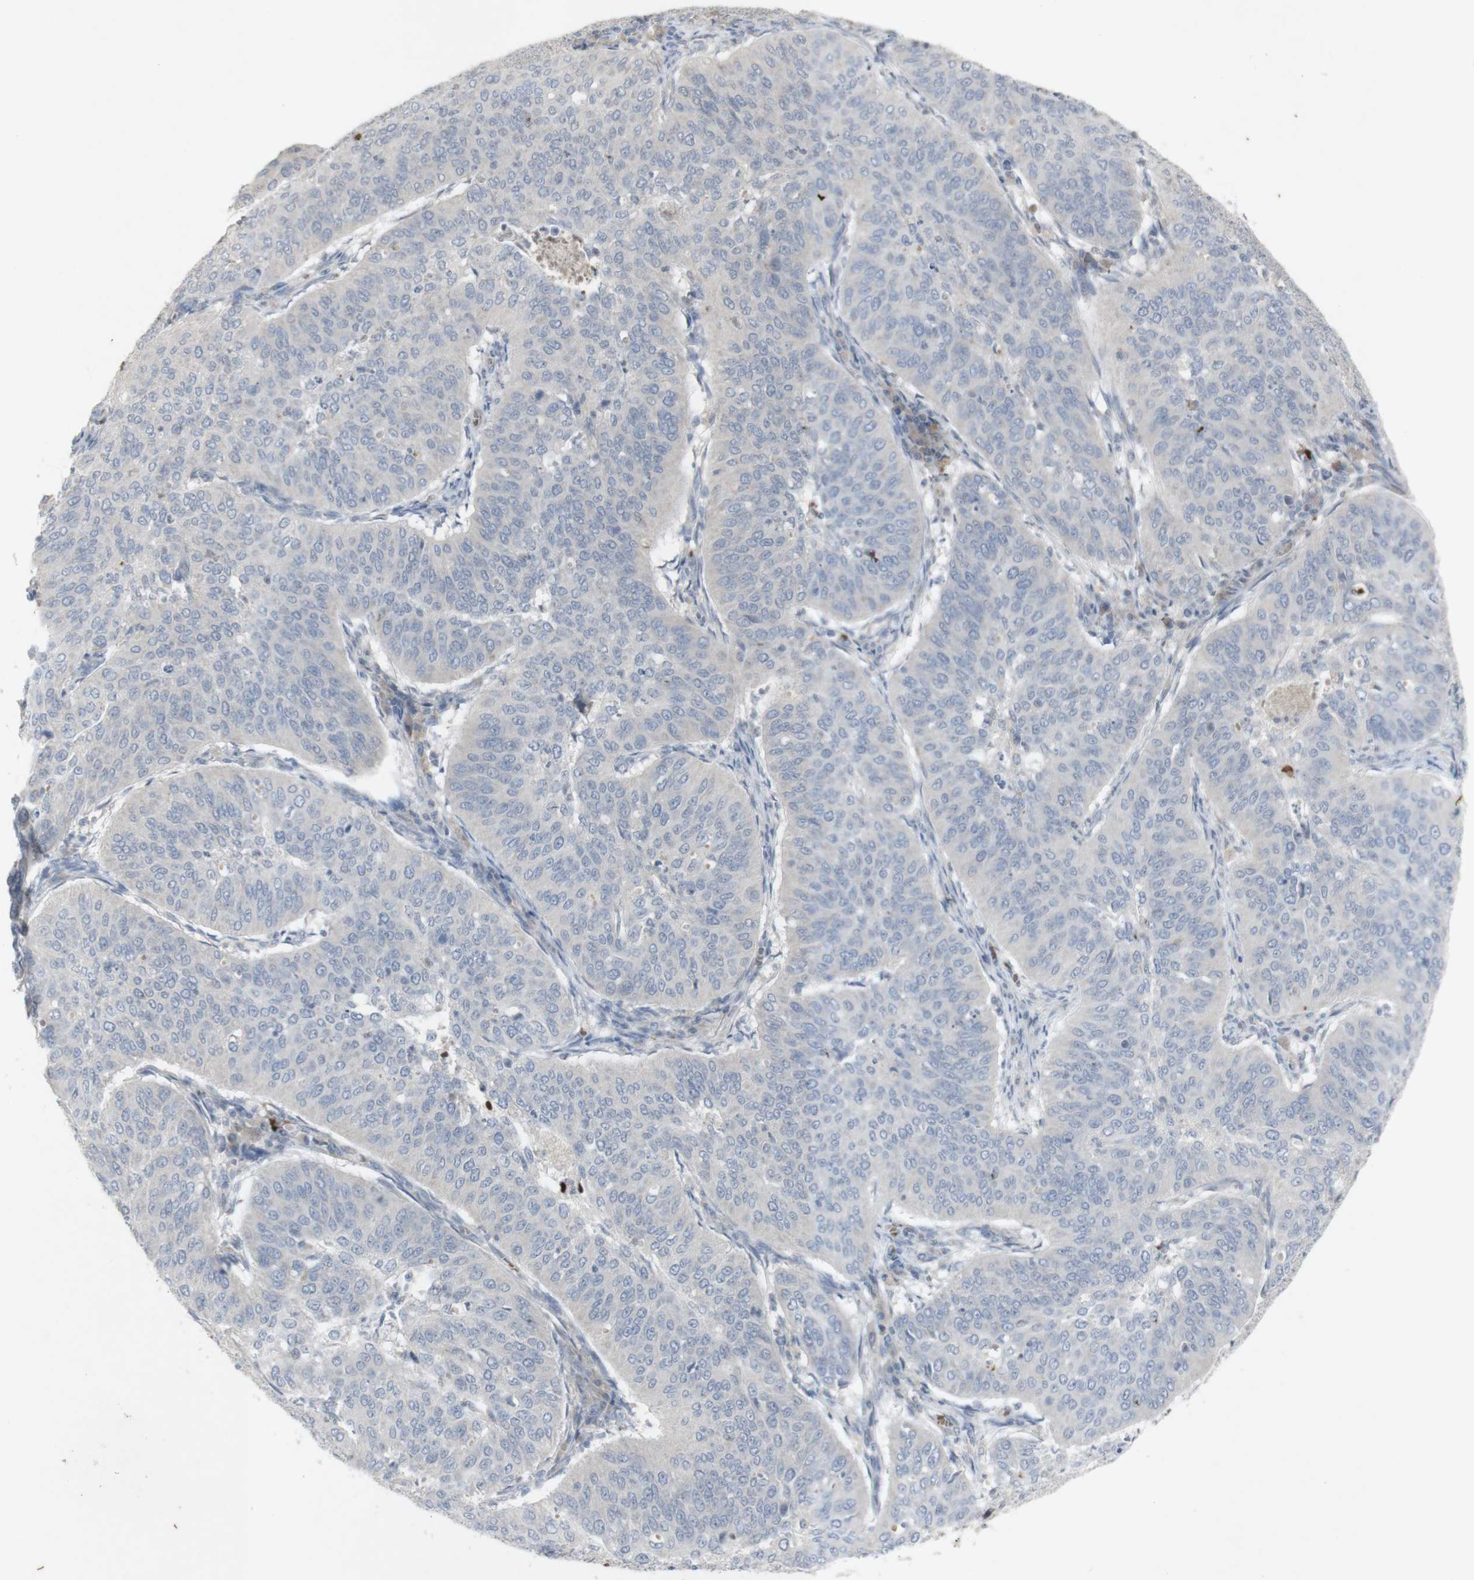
{"staining": {"intensity": "negative", "quantity": "none", "location": "none"}, "tissue": "cervical cancer", "cell_type": "Tumor cells", "image_type": "cancer", "snomed": [{"axis": "morphology", "description": "Normal tissue, NOS"}, {"axis": "morphology", "description": "Squamous cell carcinoma, NOS"}, {"axis": "topography", "description": "Cervix"}], "caption": "This is an immunohistochemistry (IHC) histopathology image of cervical squamous cell carcinoma. There is no staining in tumor cells.", "gene": "INS", "patient": {"sex": "female", "age": 39}}